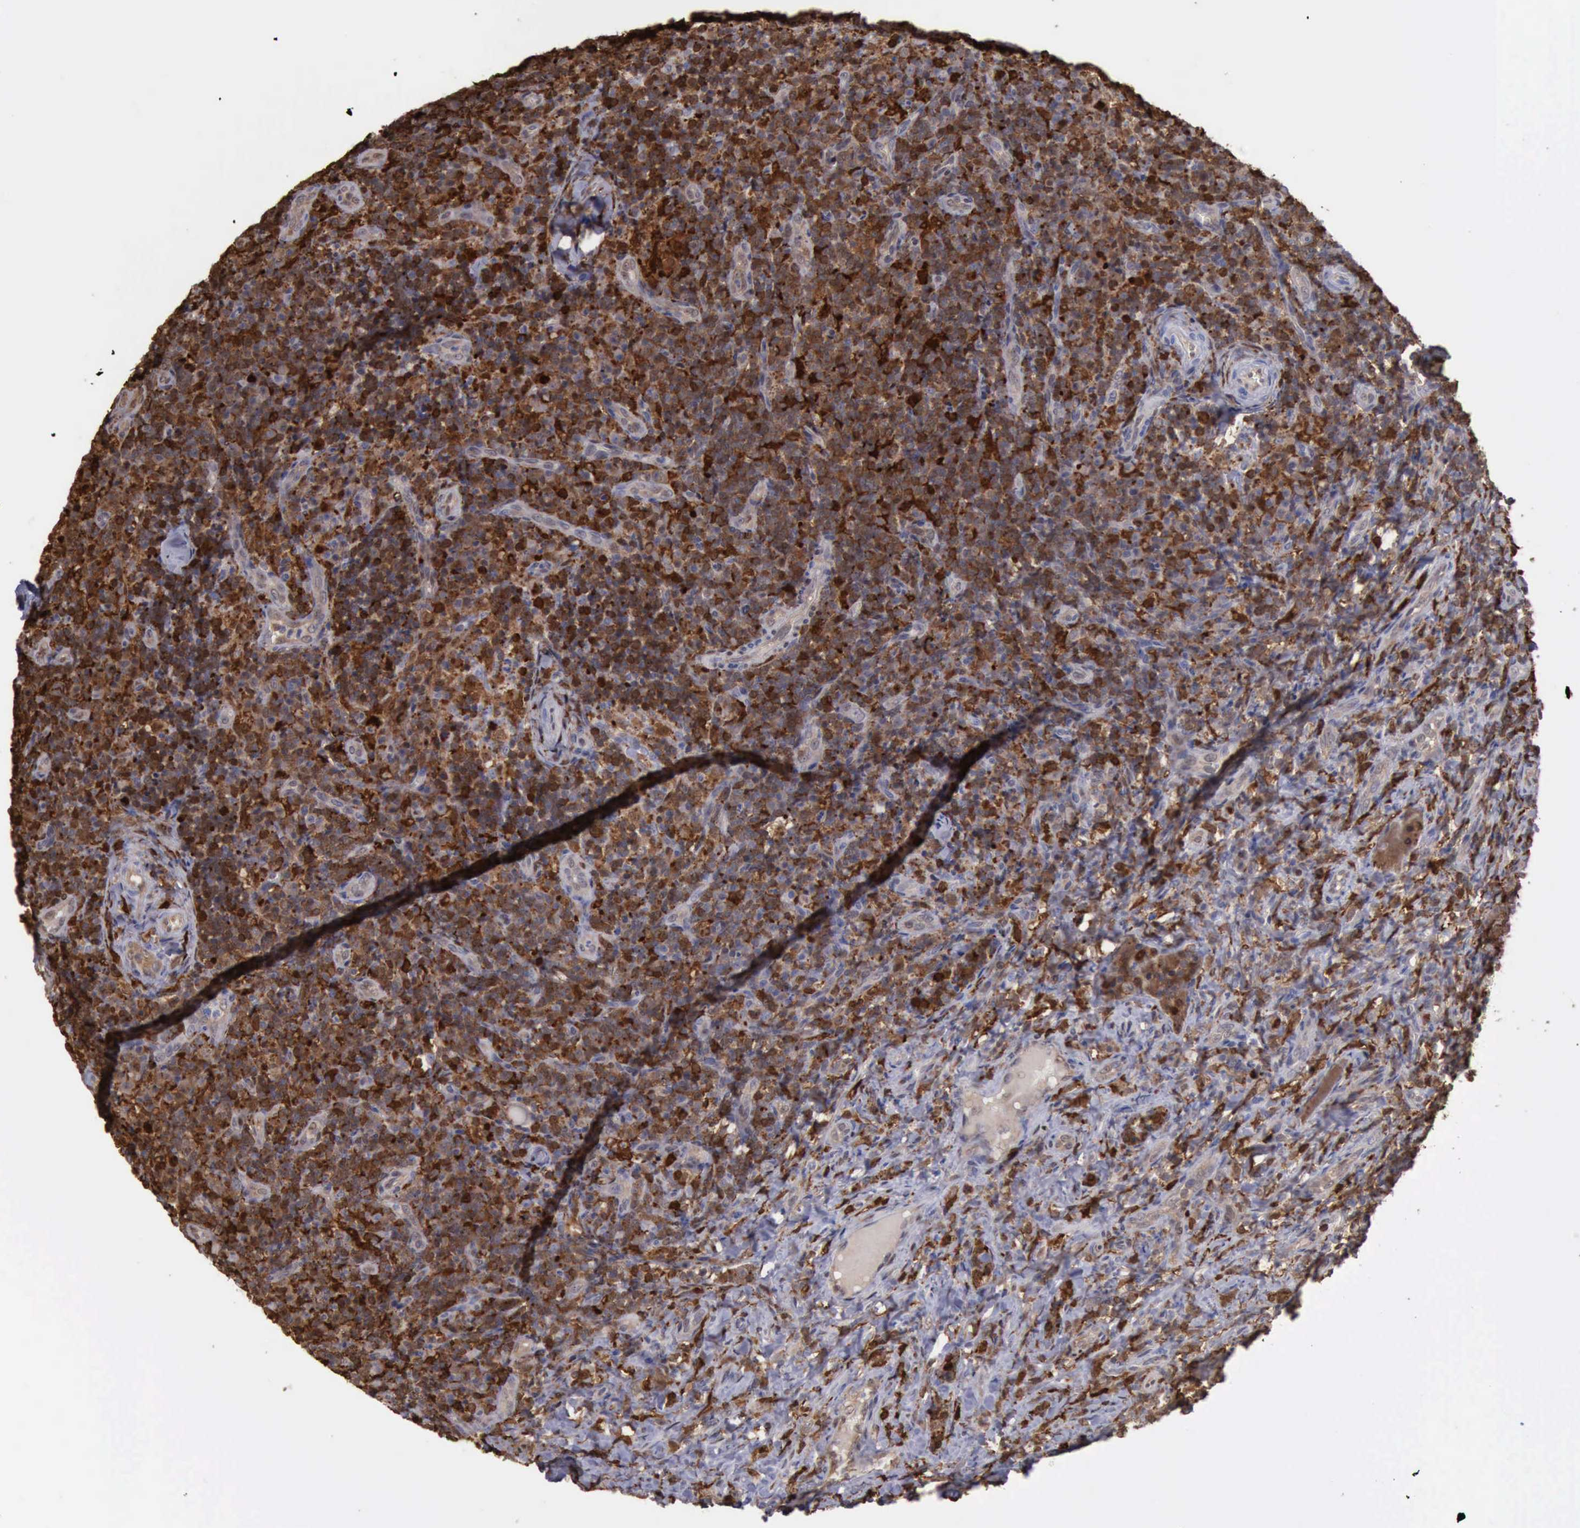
{"staining": {"intensity": "strong", "quantity": ">75%", "location": "cytoplasmic/membranous"}, "tissue": "lymph node", "cell_type": "Germinal center cells", "image_type": "normal", "snomed": [{"axis": "morphology", "description": "Normal tissue, NOS"}, {"axis": "morphology", "description": "Inflammation, NOS"}, {"axis": "topography", "description": "Lymph node"}], "caption": "Brown immunohistochemical staining in normal lymph node demonstrates strong cytoplasmic/membranous expression in approximately >75% of germinal center cells. Using DAB (brown) and hematoxylin (blue) stains, captured at high magnification using brightfield microscopy.", "gene": "STAT1", "patient": {"sex": "male", "age": 46}}